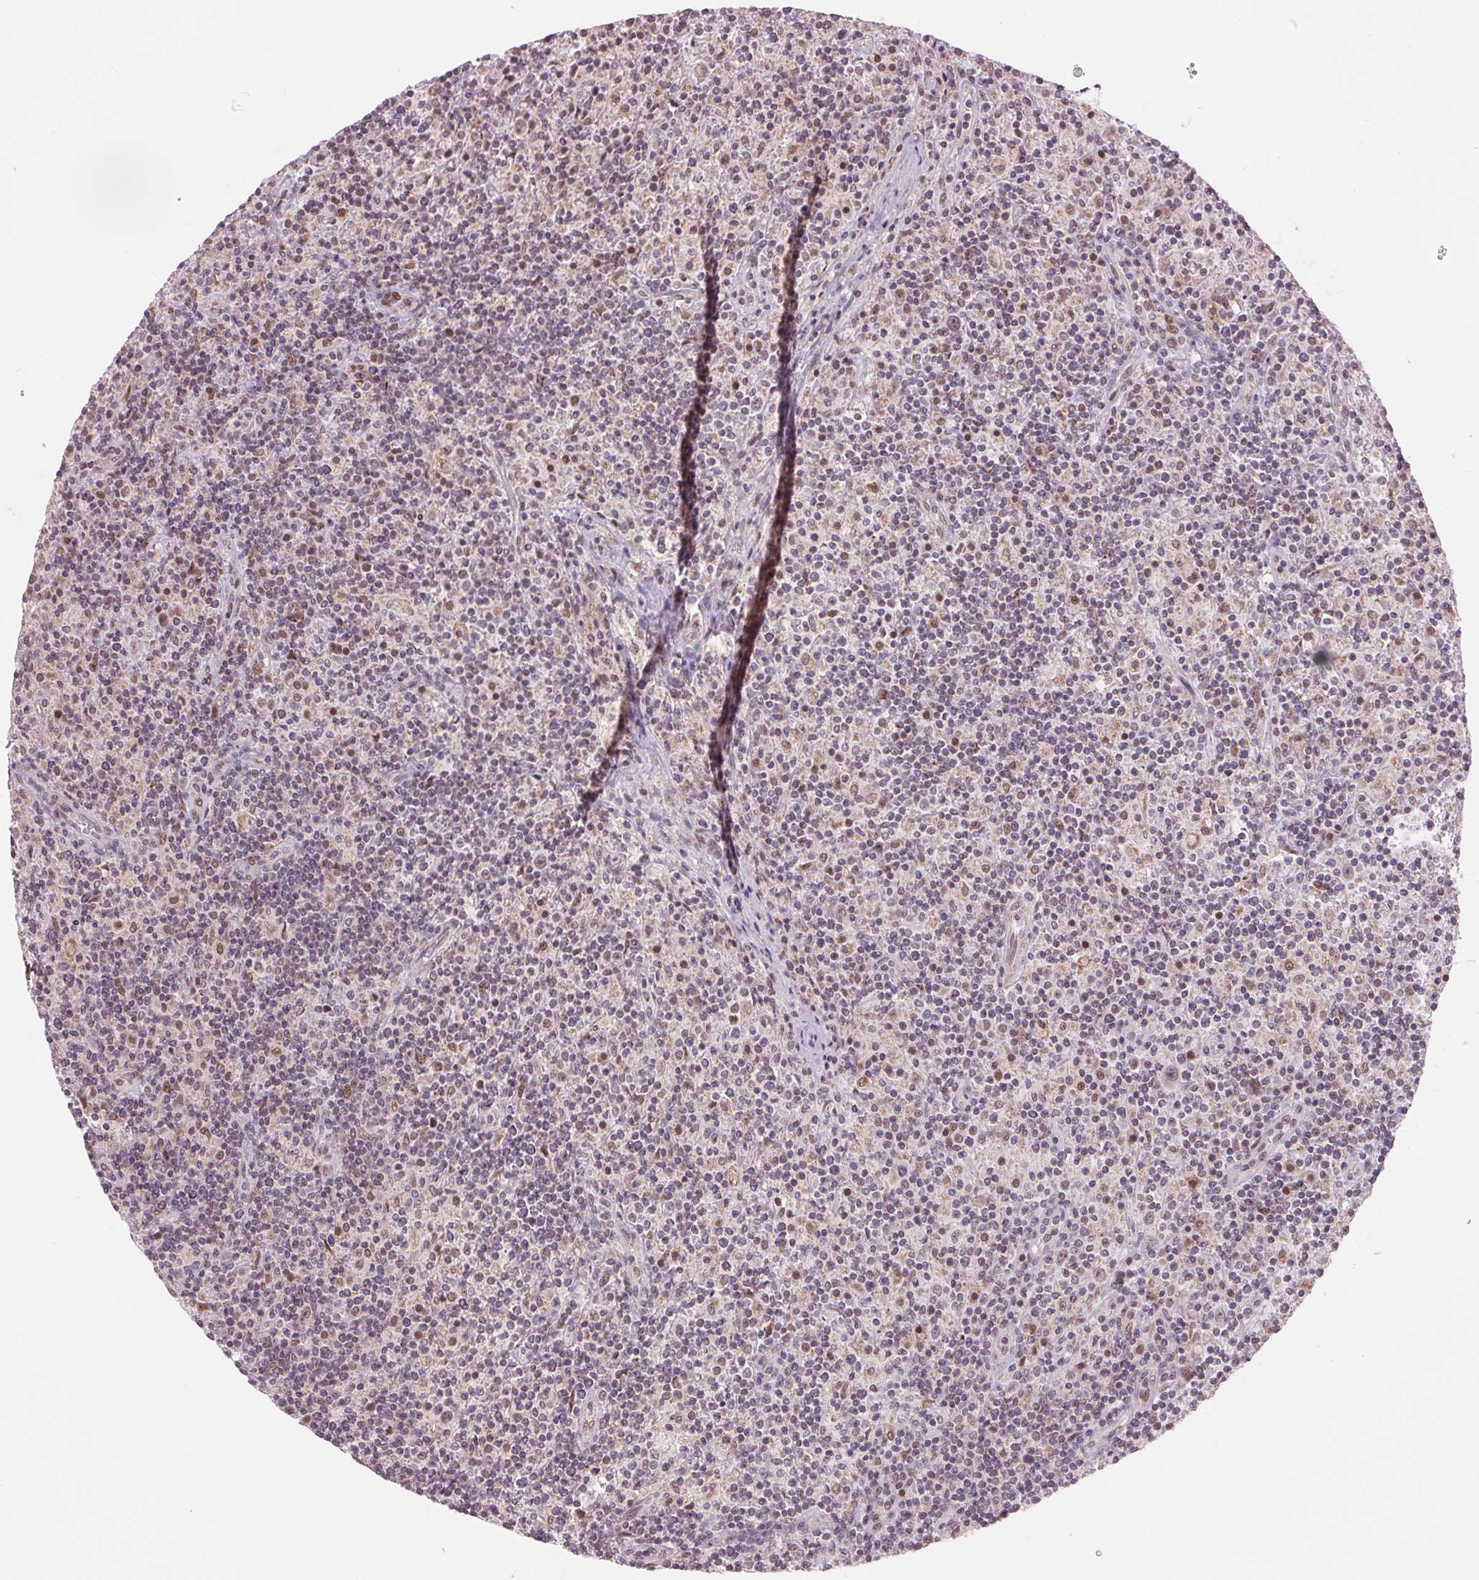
{"staining": {"intensity": "weak", "quantity": "<25%", "location": "nuclear"}, "tissue": "lymphoma", "cell_type": "Tumor cells", "image_type": "cancer", "snomed": [{"axis": "morphology", "description": "Hodgkin's disease, NOS"}, {"axis": "topography", "description": "Lymph node"}], "caption": "Protein analysis of lymphoma displays no significant expression in tumor cells. Nuclei are stained in blue.", "gene": "ARHGAP32", "patient": {"sex": "male", "age": 70}}